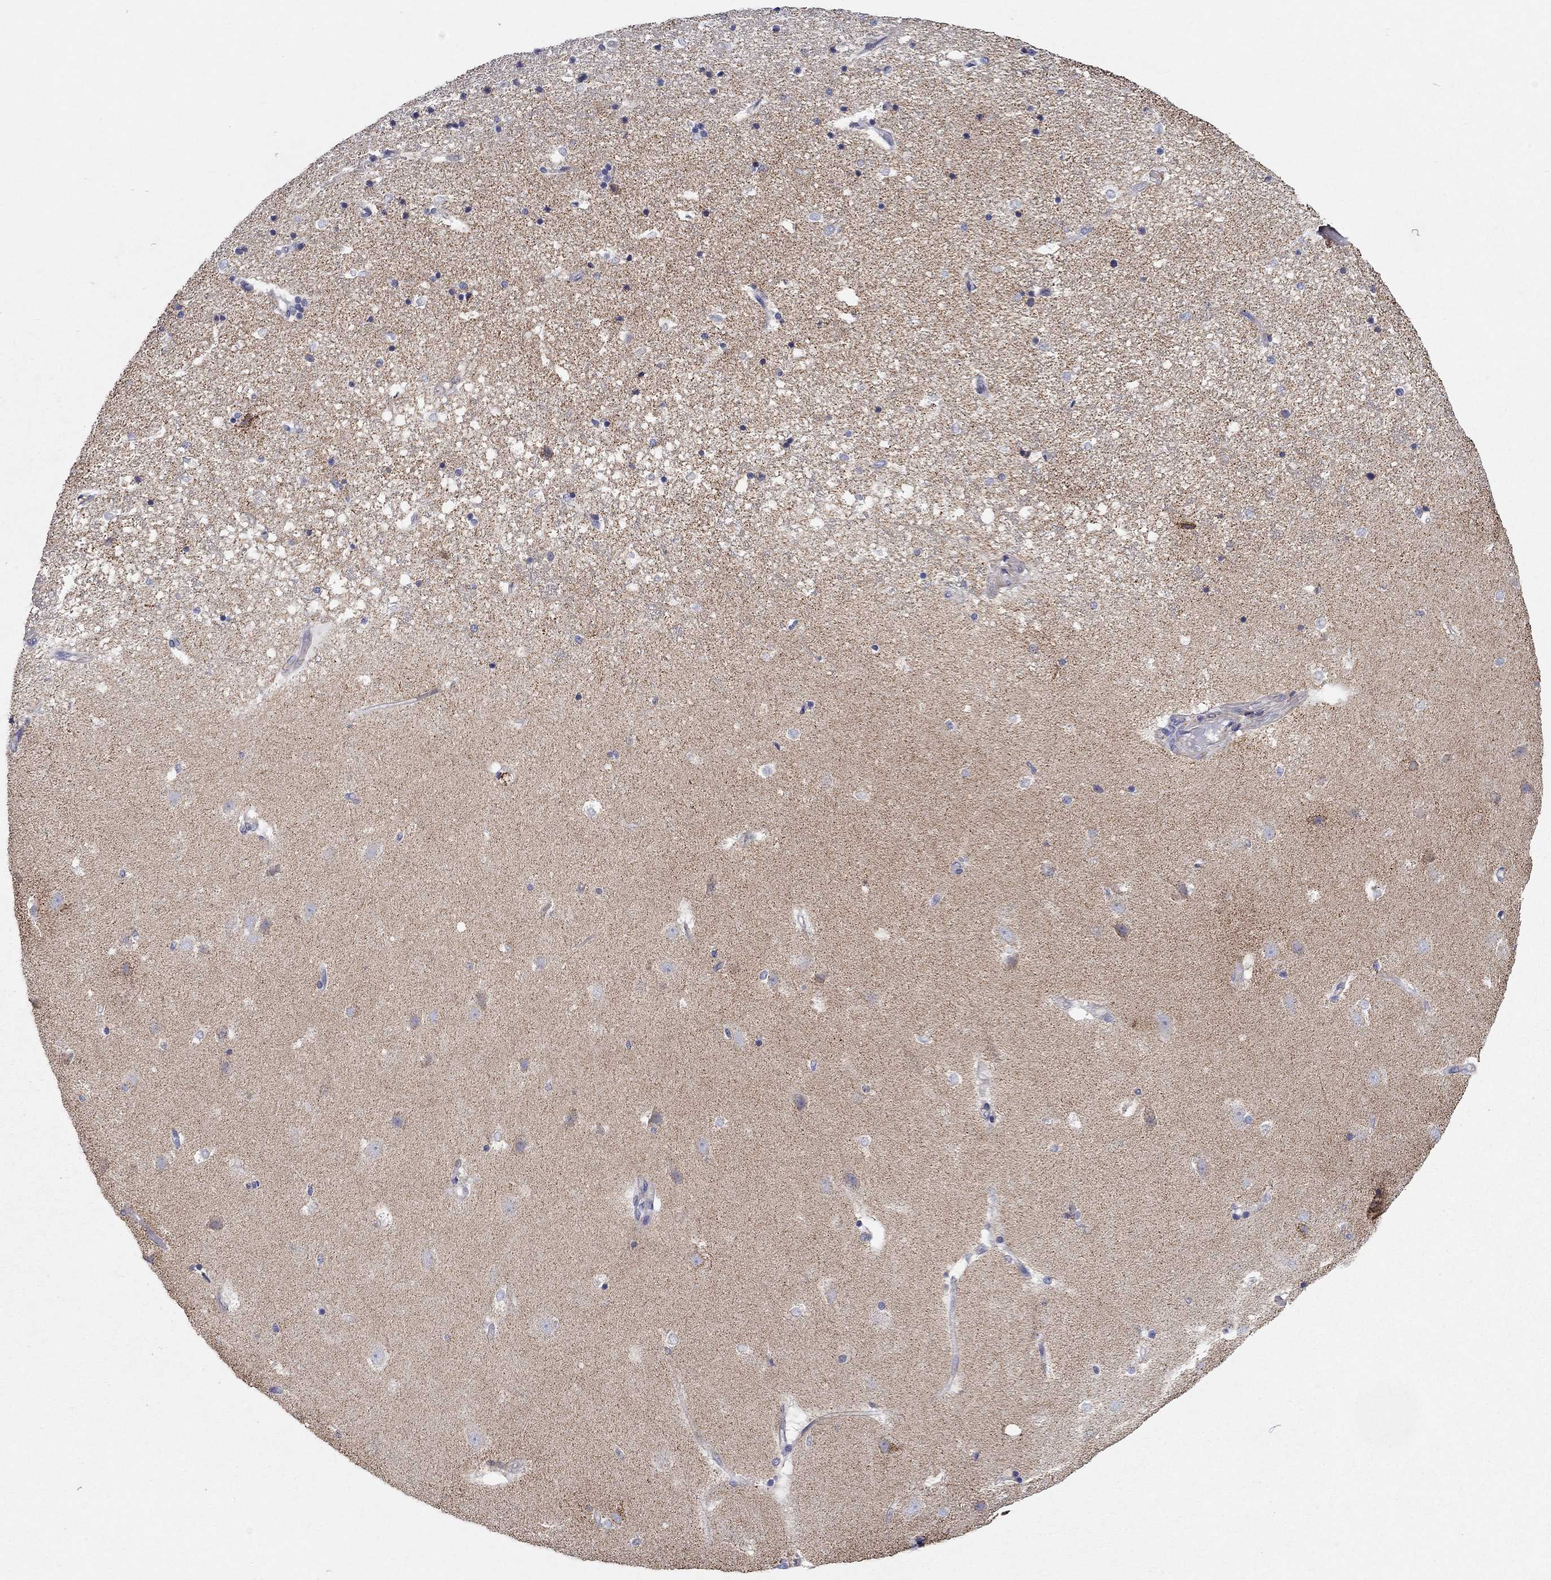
{"staining": {"intensity": "negative", "quantity": "none", "location": "none"}, "tissue": "hippocampus", "cell_type": "Glial cells", "image_type": "normal", "snomed": [{"axis": "morphology", "description": "Normal tissue, NOS"}, {"axis": "topography", "description": "Hippocampus"}], "caption": "Immunohistochemistry (IHC) of benign human hippocampus demonstrates no expression in glial cells. Brightfield microscopy of immunohistochemistry stained with DAB (3,3'-diaminobenzidine) (brown) and hematoxylin (blue), captured at high magnification.", "gene": "RCAN1", "patient": {"sex": "male", "age": 49}}